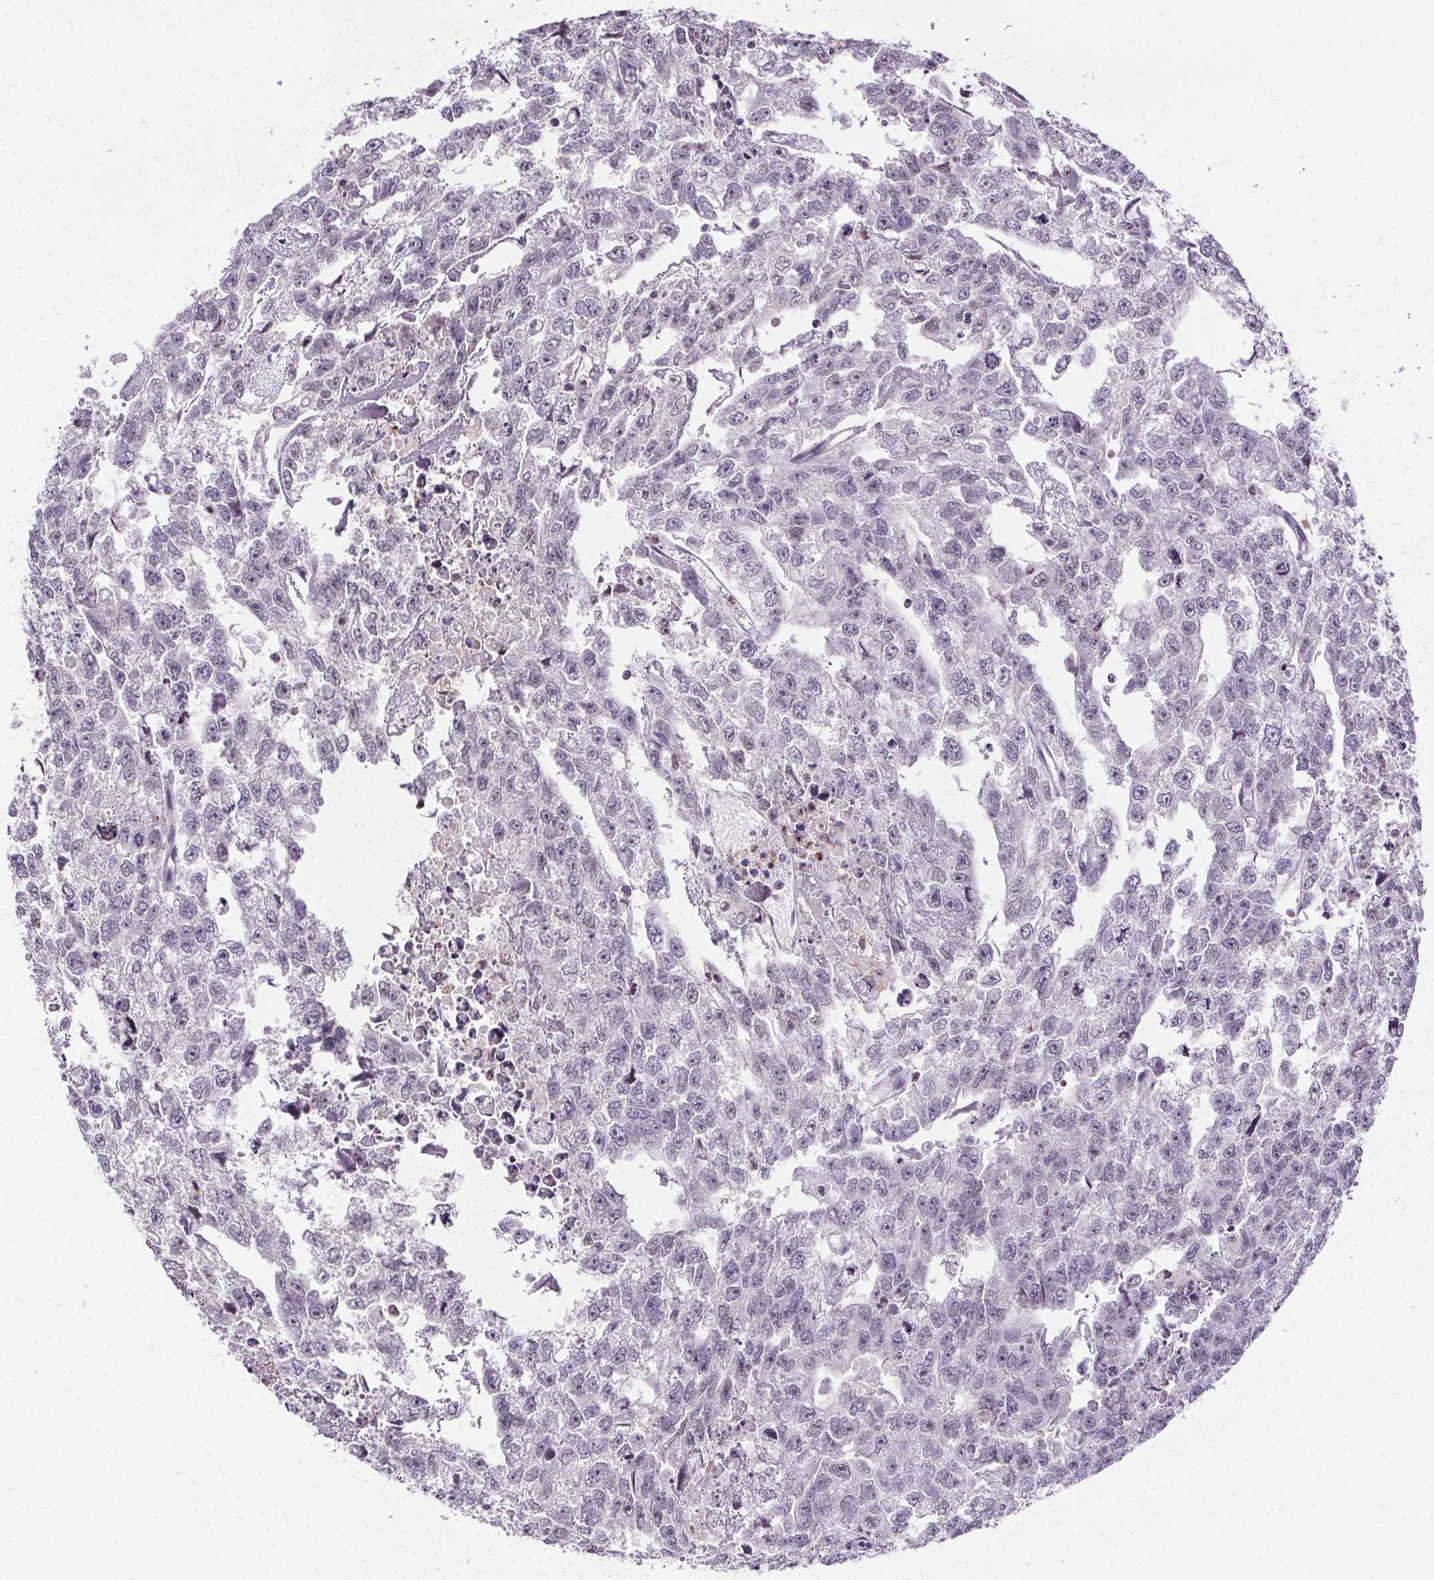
{"staining": {"intensity": "negative", "quantity": "none", "location": "none"}, "tissue": "testis cancer", "cell_type": "Tumor cells", "image_type": "cancer", "snomed": [{"axis": "morphology", "description": "Carcinoma, Embryonal, NOS"}, {"axis": "morphology", "description": "Teratoma, malignant, NOS"}, {"axis": "topography", "description": "Testis"}], "caption": "Immunohistochemical staining of testis cancer (embryonal carcinoma) displays no significant staining in tumor cells.", "gene": "TMEM240", "patient": {"sex": "male", "age": 44}}